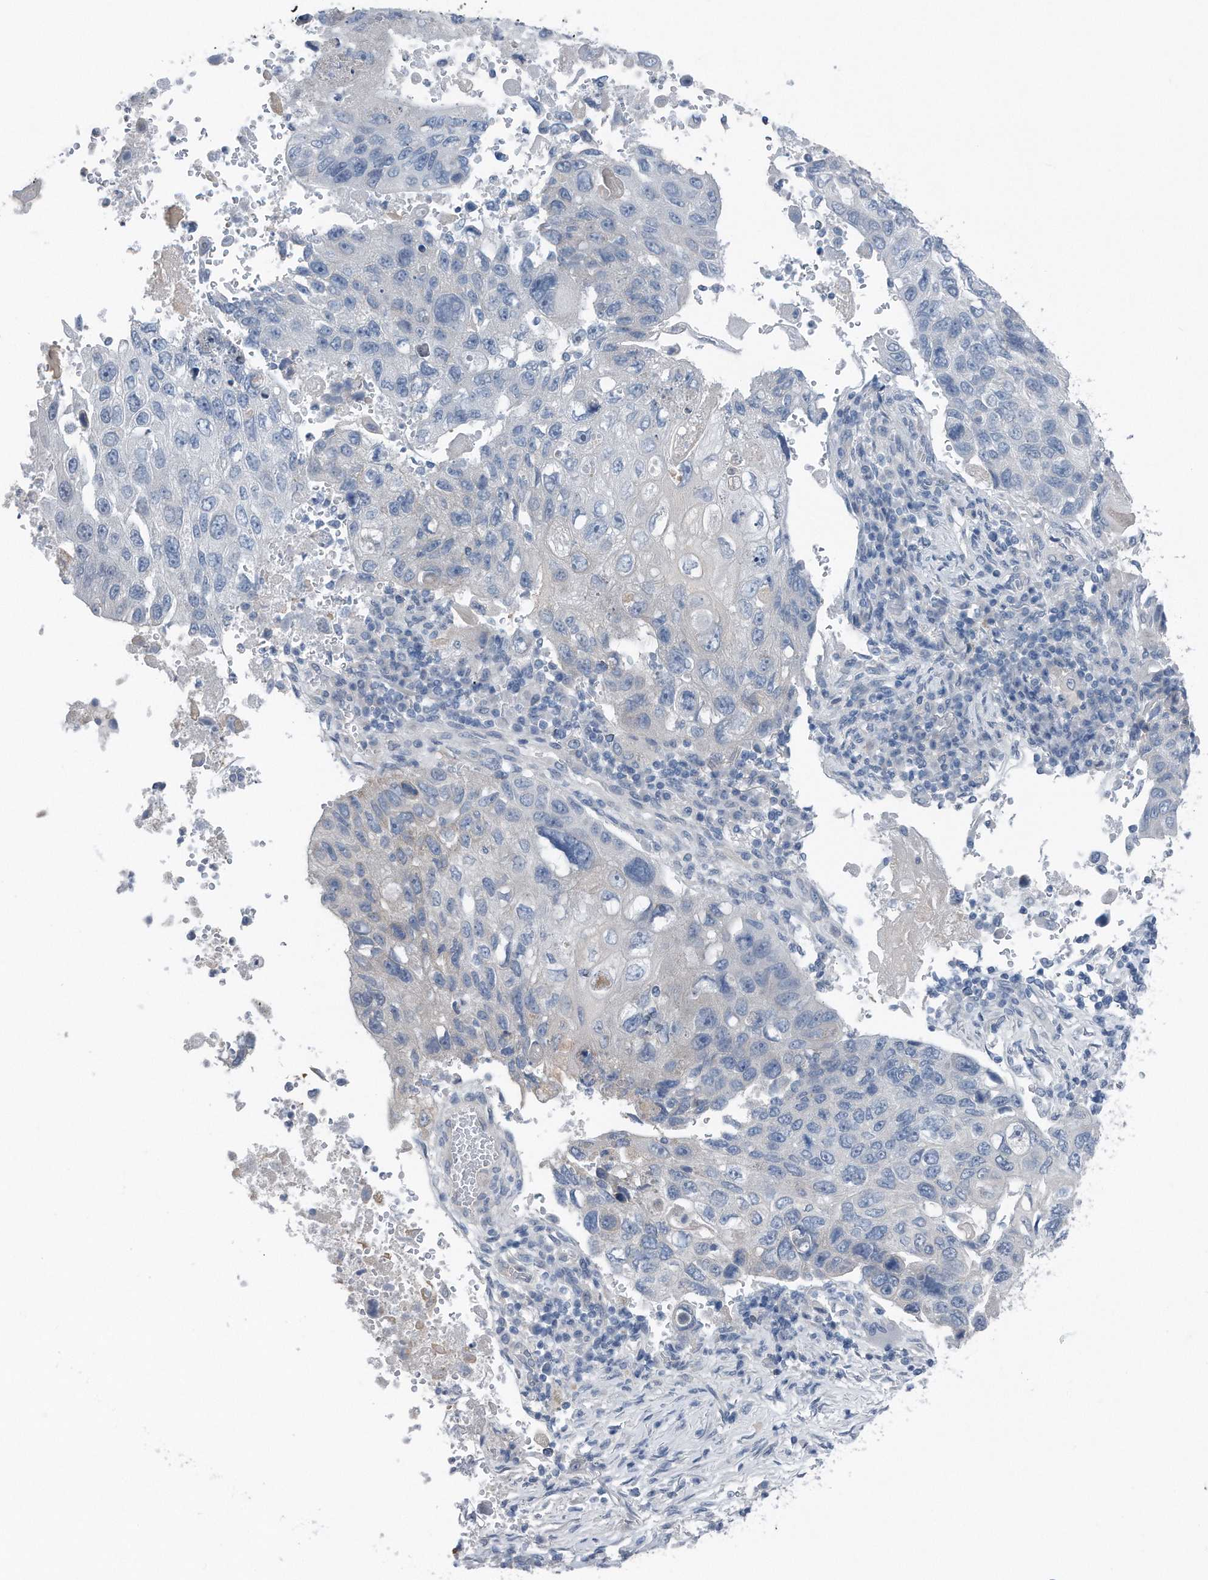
{"staining": {"intensity": "negative", "quantity": "none", "location": "none"}, "tissue": "lung cancer", "cell_type": "Tumor cells", "image_type": "cancer", "snomed": [{"axis": "morphology", "description": "Squamous cell carcinoma, NOS"}, {"axis": "topography", "description": "Lung"}], "caption": "Lung squamous cell carcinoma was stained to show a protein in brown. There is no significant staining in tumor cells. (IHC, brightfield microscopy, high magnification).", "gene": "YRDC", "patient": {"sex": "male", "age": 61}}